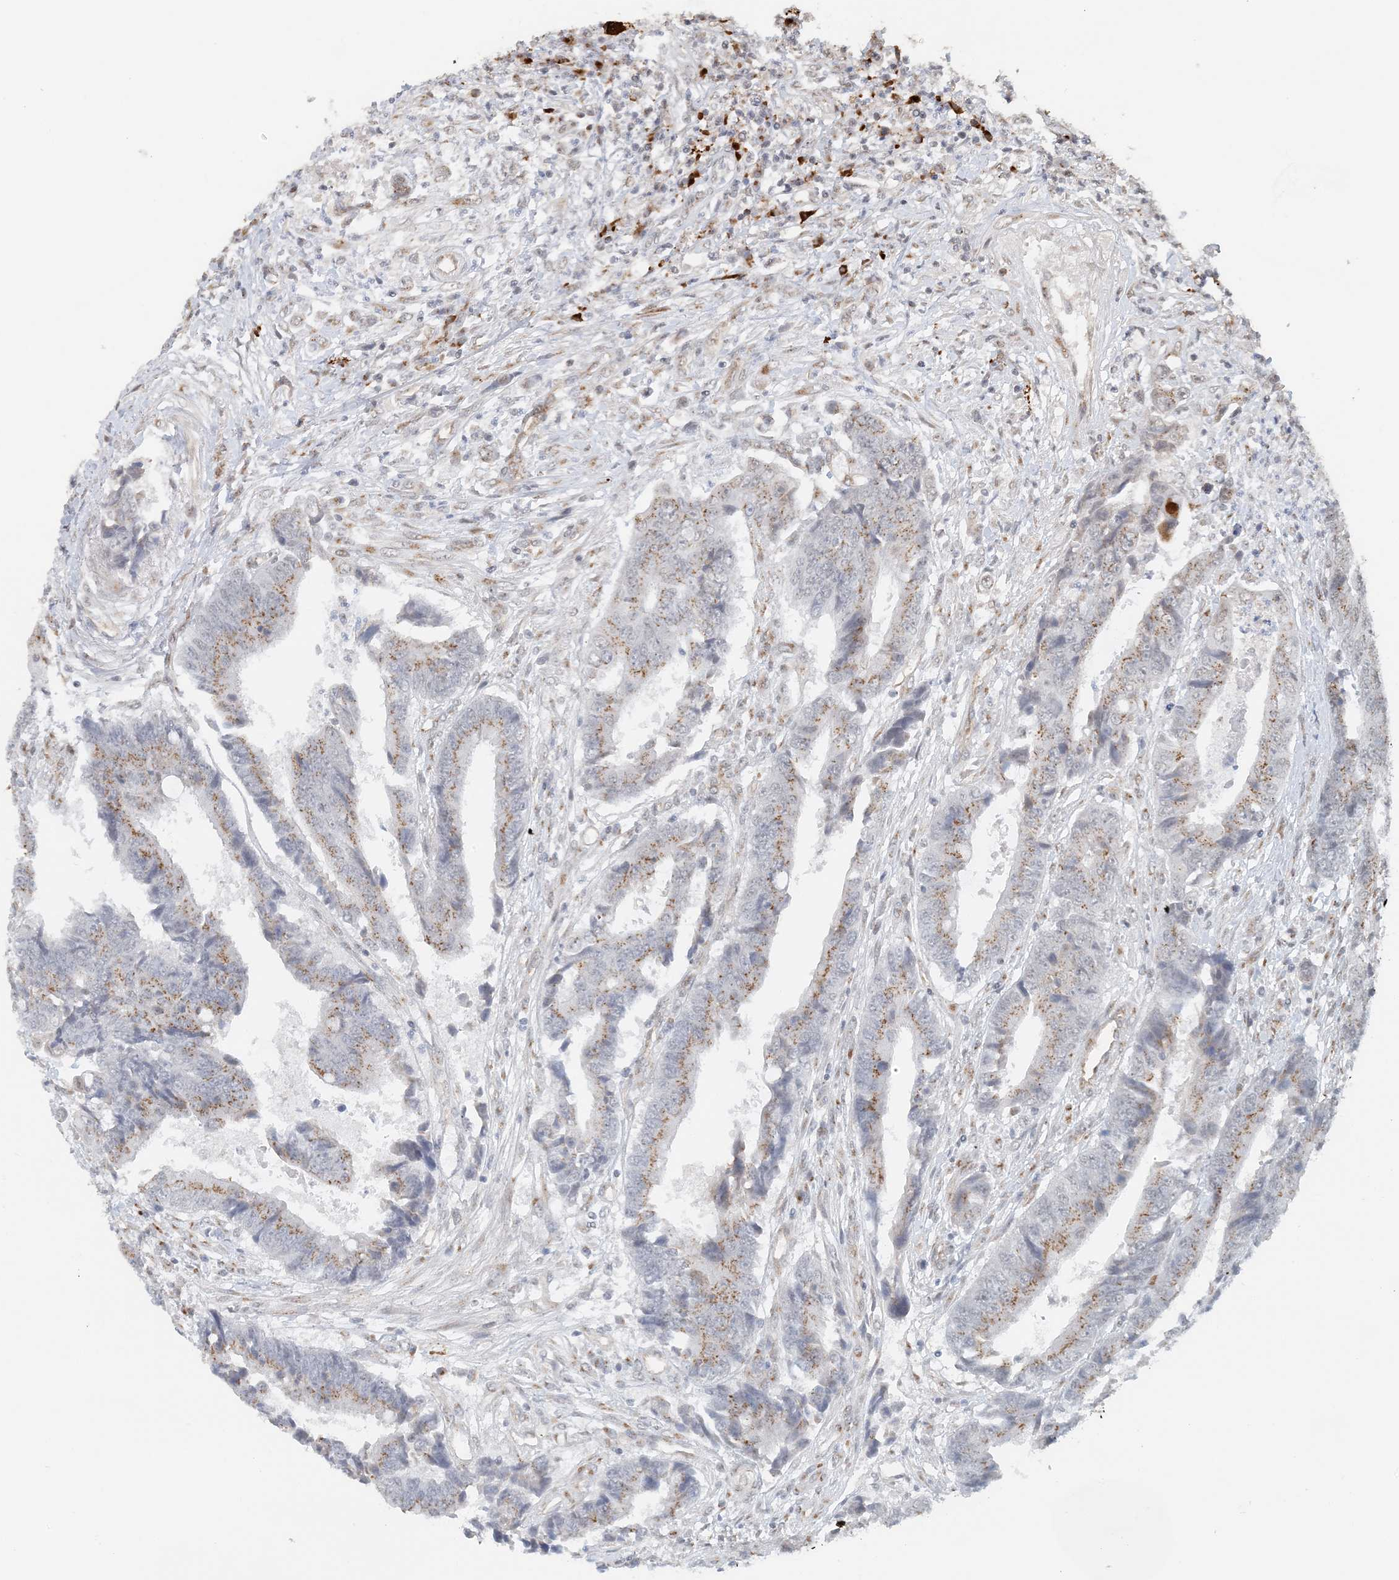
{"staining": {"intensity": "moderate", "quantity": "25%-75%", "location": "cytoplasmic/membranous"}, "tissue": "colorectal cancer", "cell_type": "Tumor cells", "image_type": "cancer", "snomed": [{"axis": "morphology", "description": "Adenocarcinoma, NOS"}, {"axis": "topography", "description": "Rectum"}], "caption": "Immunohistochemistry (IHC) micrograph of neoplastic tissue: human colorectal cancer (adenocarcinoma) stained using immunohistochemistry demonstrates medium levels of moderate protein expression localized specifically in the cytoplasmic/membranous of tumor cells, appearing as a cytoplasmic/membranous brown color.", "gene": "ZCCHC4", "patient": {"sex": "male", "age": 84}}